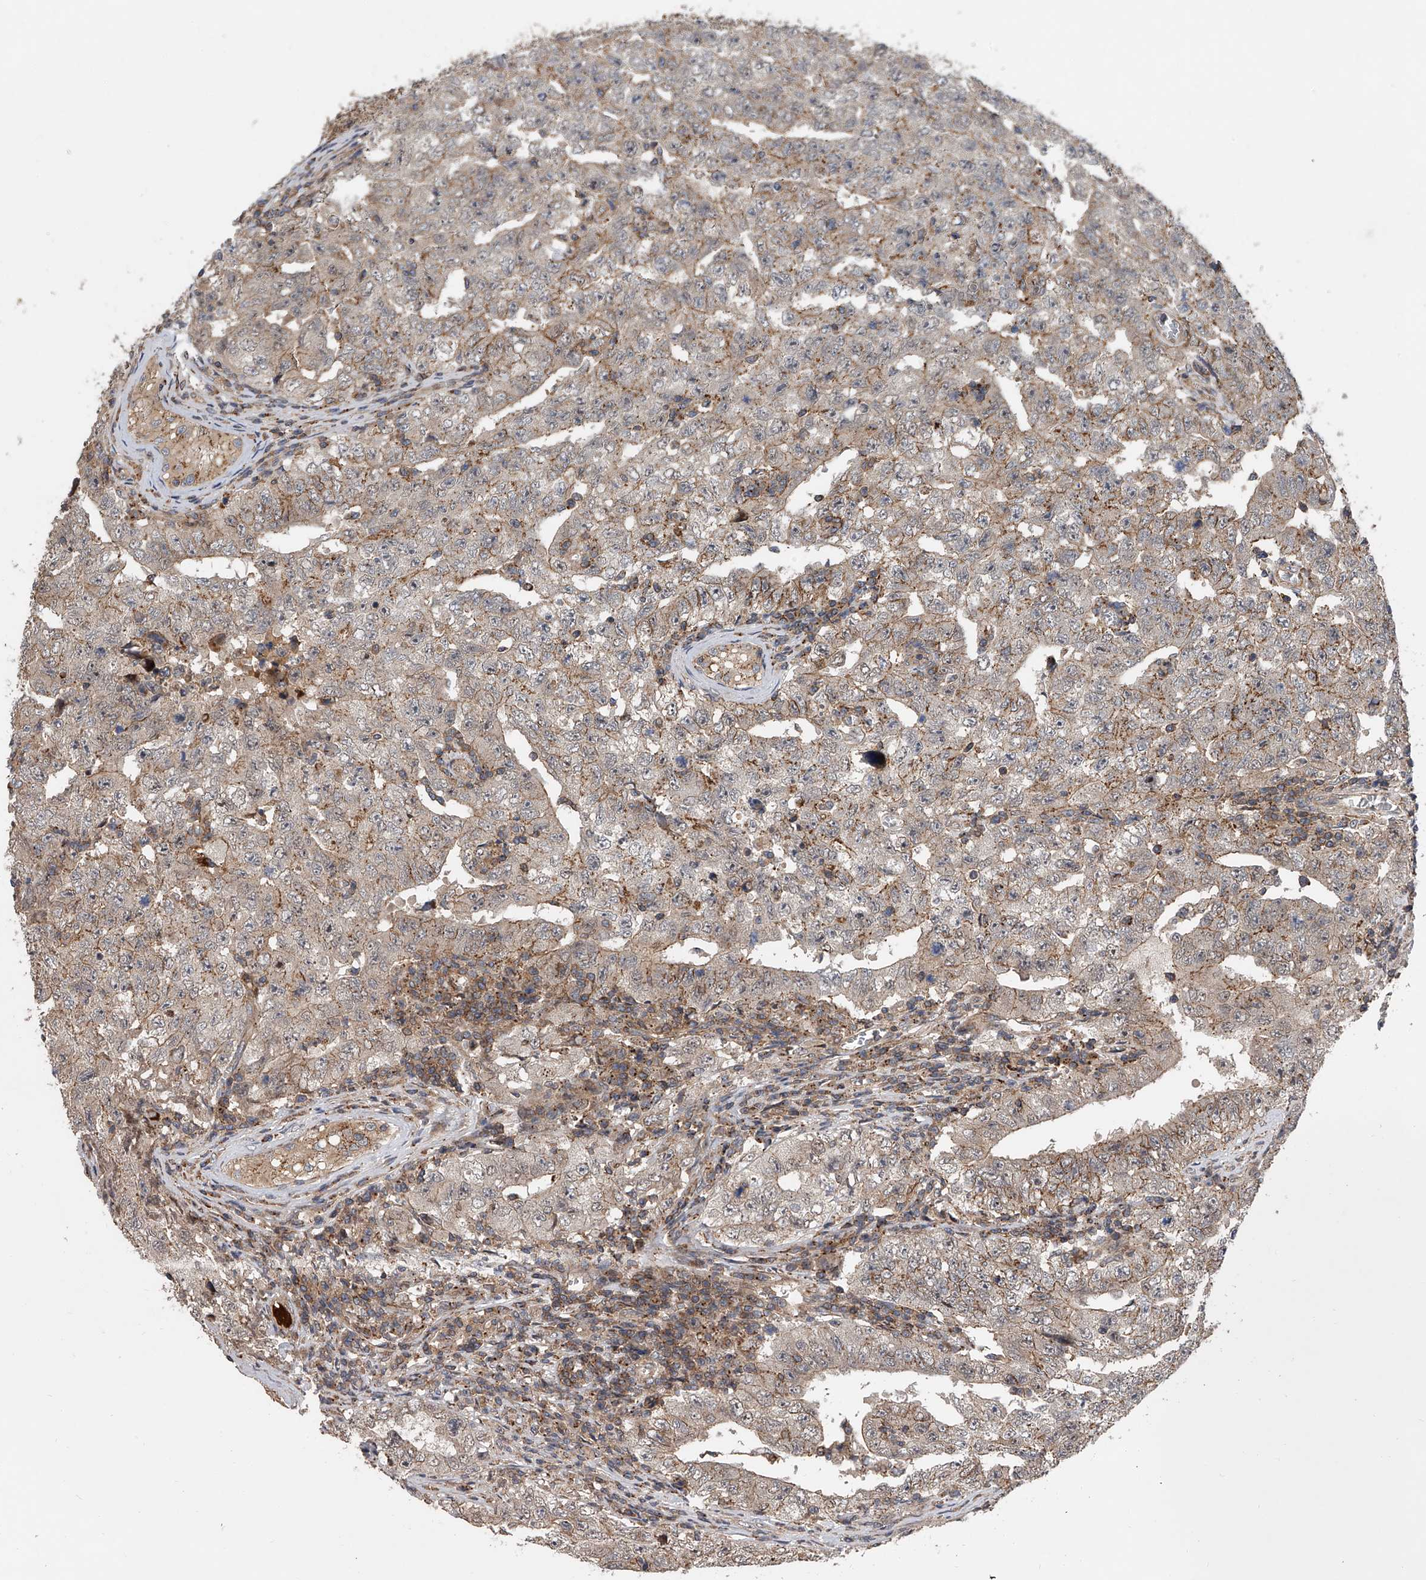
{"staining": {"intensity": "moderate", "quantity": "<25%", "location": "cytoplasmic/membranous"}, "tissue": "testis cancer", "cell_type": "Tumor cells", "image_type": "cancer", "snomed": [{"axis": "morphology", "description": "Carcinoma, Embryonal, NOS"}, {"axis": "topography", "description": "Testis"}], "caption": "A high-resolution image shows immunohistochemistry (IHC) staining of testis cancer (embryonal carcinoma), which displays moderate cytoplasmic/membranous positivity in about <25% of tumor cells. (IHC, brightfield microscopy, high magnification).", "gene": "USP47", "patient": {"sex": "male", "age": 26}}